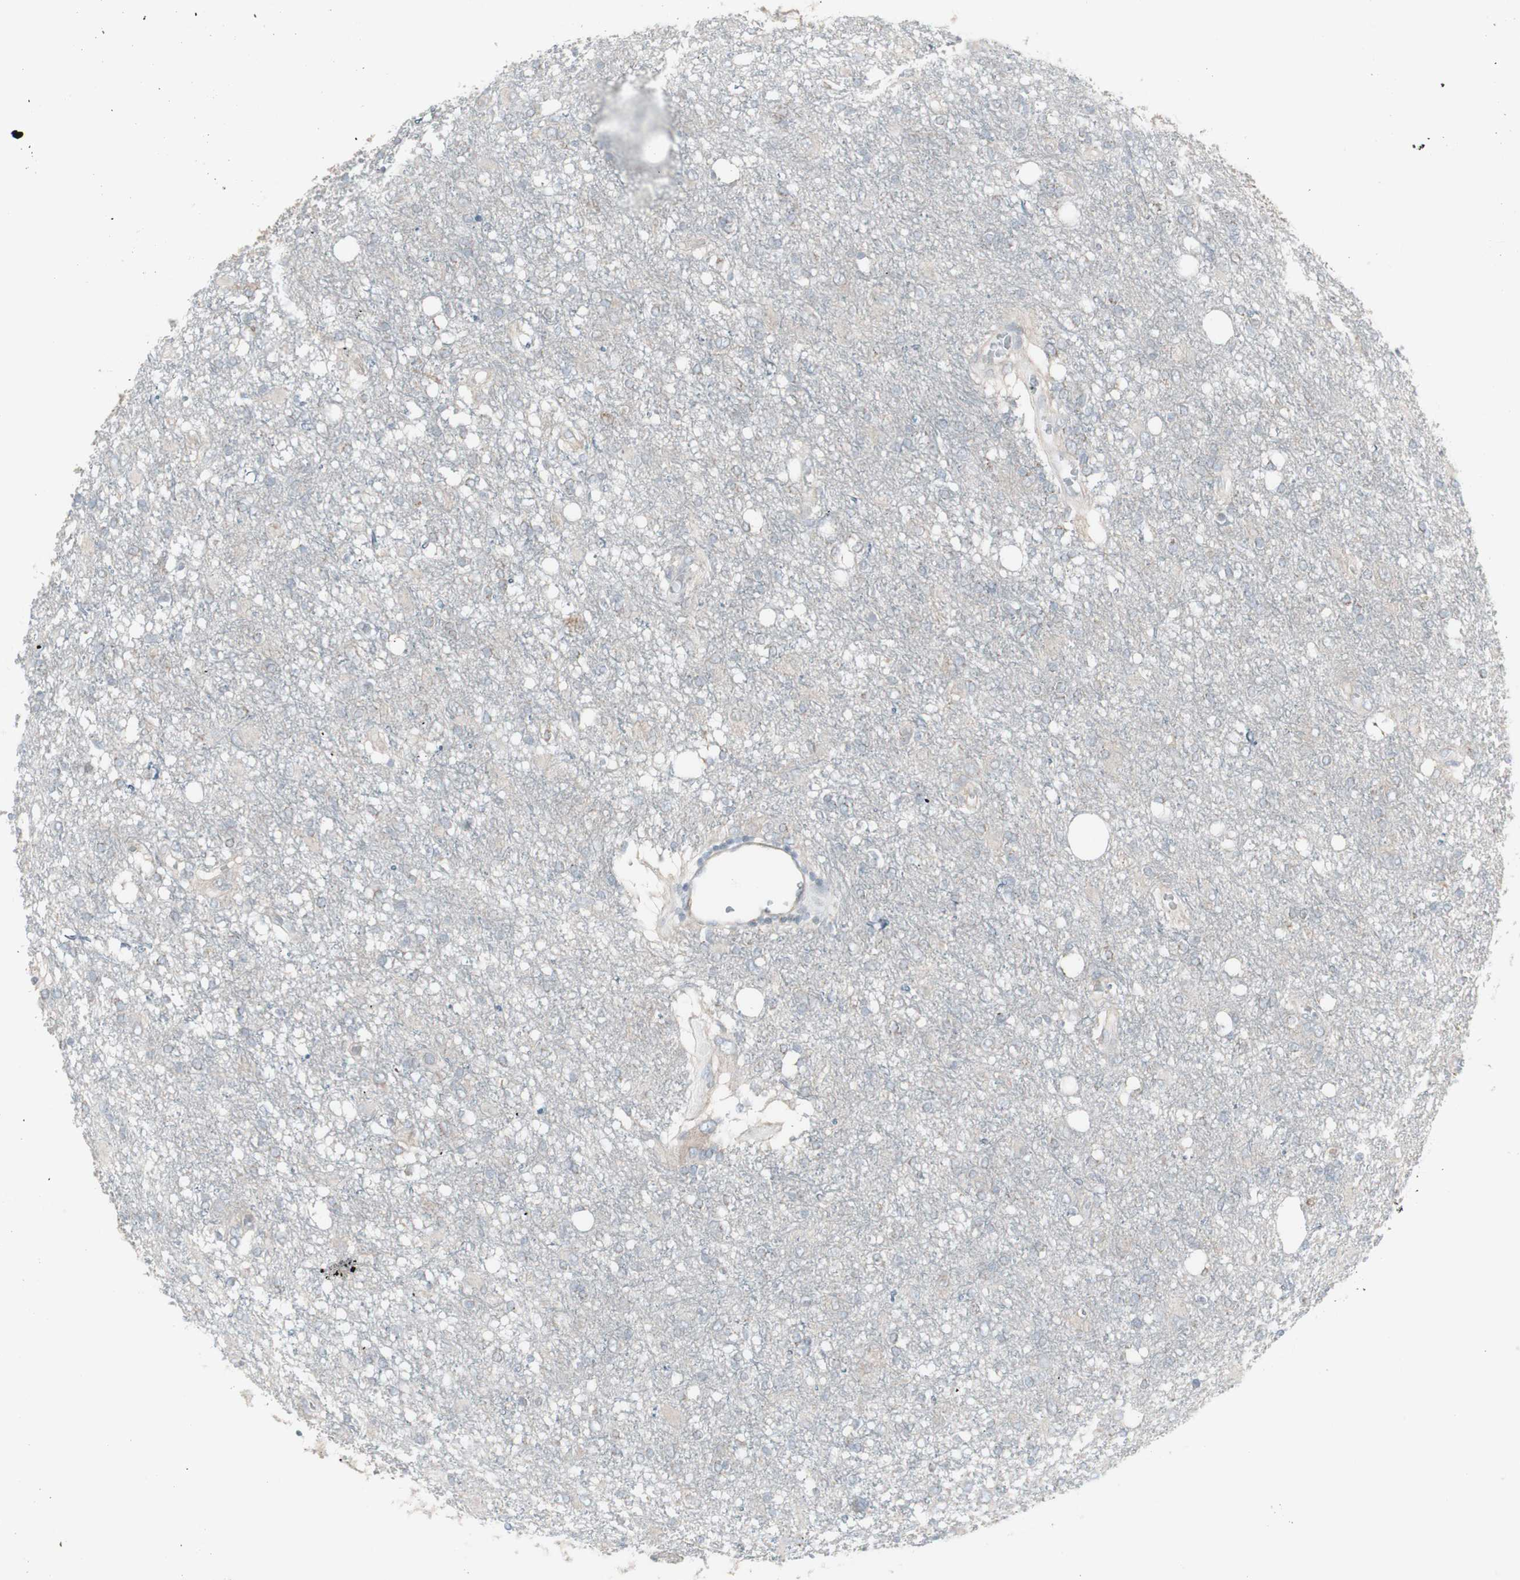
{"staining": {"intensity": "negative", "quantity": "none", "location": "none"}, "tissue": "glioma", "cell_type": "Tumor cells", "image_type": "cancer", "snomed": [{"axis": "morphology", "description": "Glioma, malignant, High grade"}, {"axis": "topography", "description": "Brain"}], "caption": "There is no significant expression in tumor cells of malignant glioma (high-grade).", "gene": "GALNT6", "patient": {"sex": "female", "age": 59}}